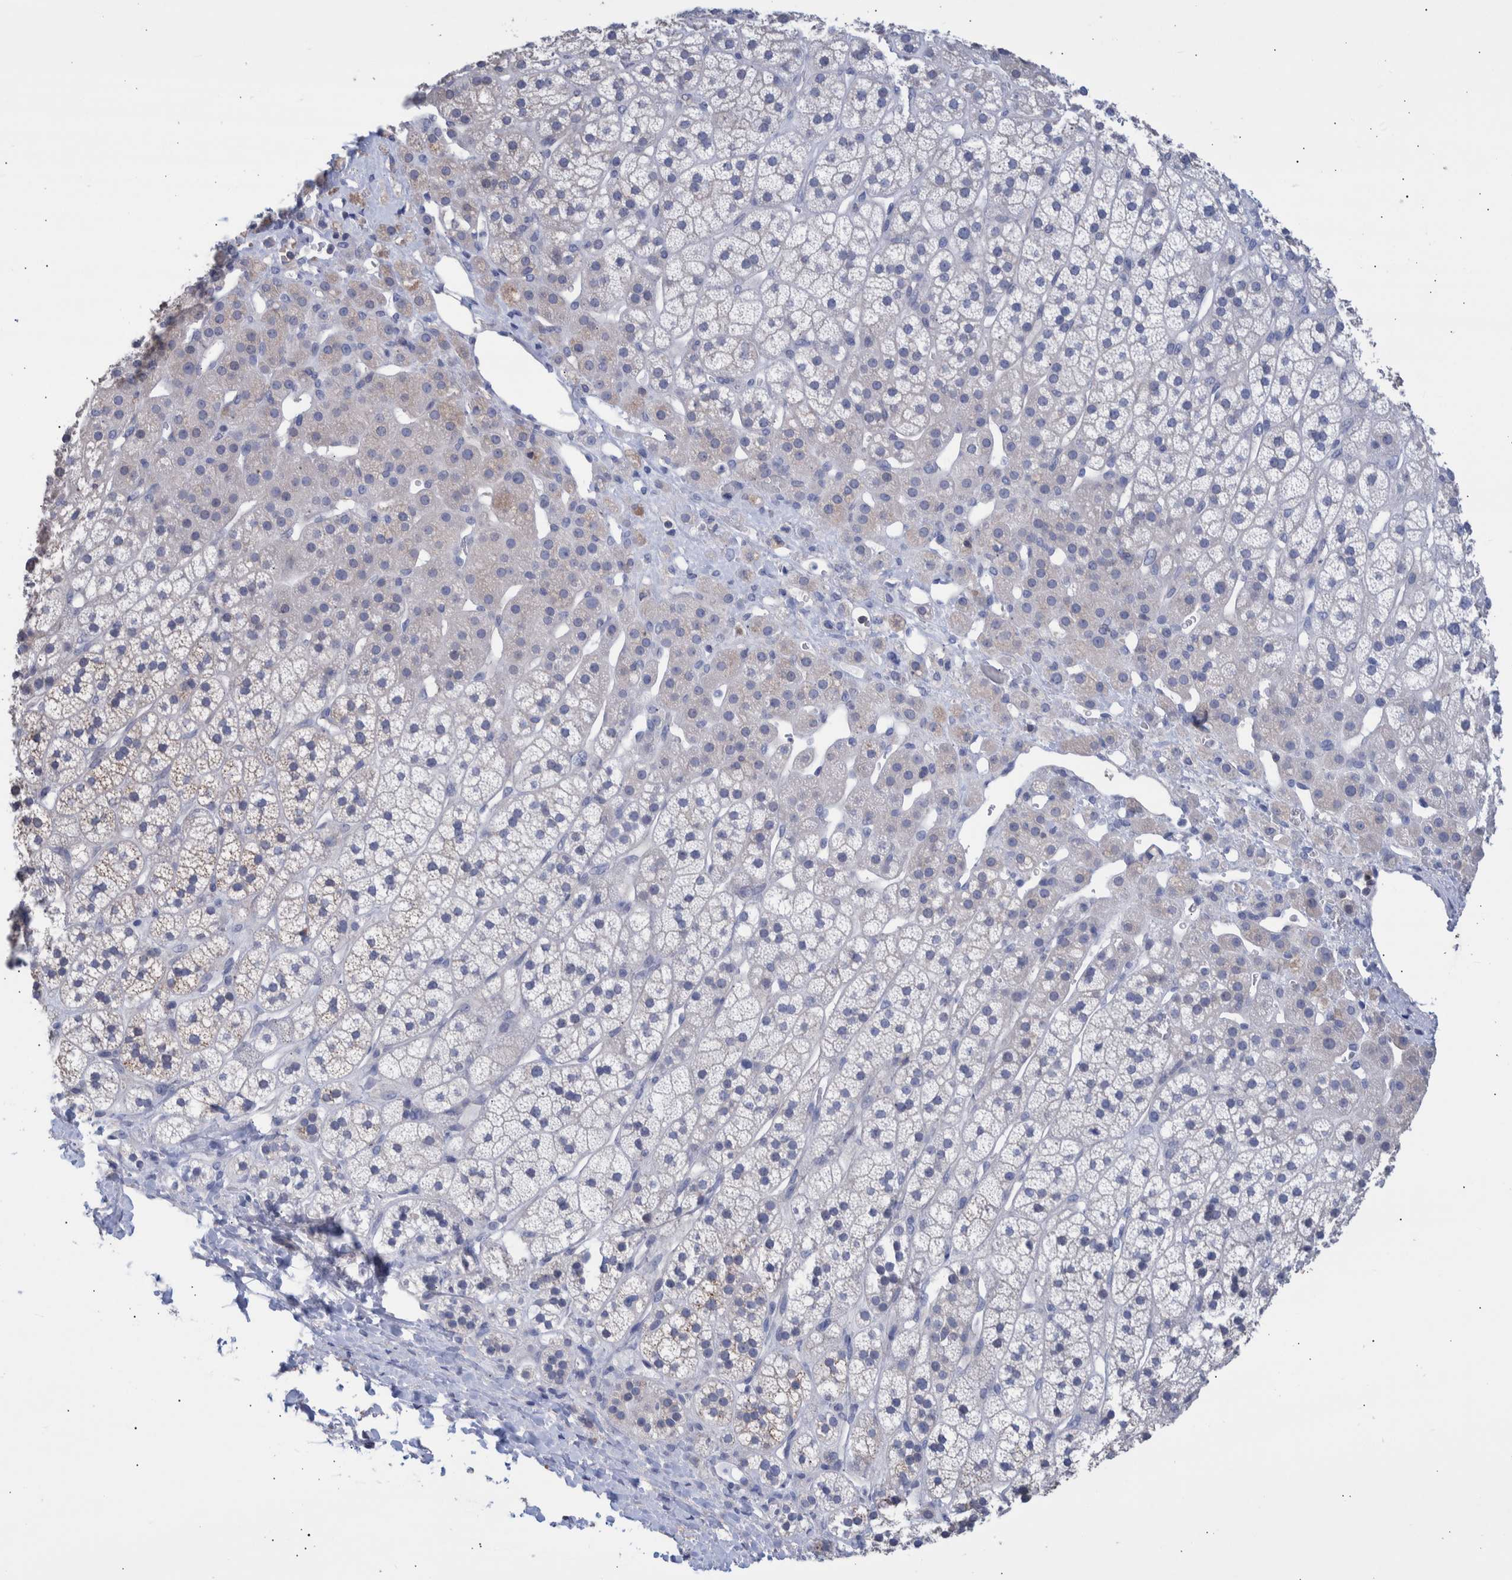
{"staining": {"intensity": "negative", "quantity": "none", "location": "none"}, "tissue": "adrenal gland", "cell_type": "Glandular cells", "image_type": "normal", "snomed": [{"axis": "morphology", "description": "Normal tissue, NOS"}, {"axis": "topography", "description": "Adrenal gland"}], "caption": "This image is of normal adrenal gland stained with immunohistochemistry (IHC) to label a protein in brown with the nuclei are counter-stained blue. There is no expression in glandular cells.", "gene": "PPP3CC", "patient": {"sex": "male", "age": 56}}